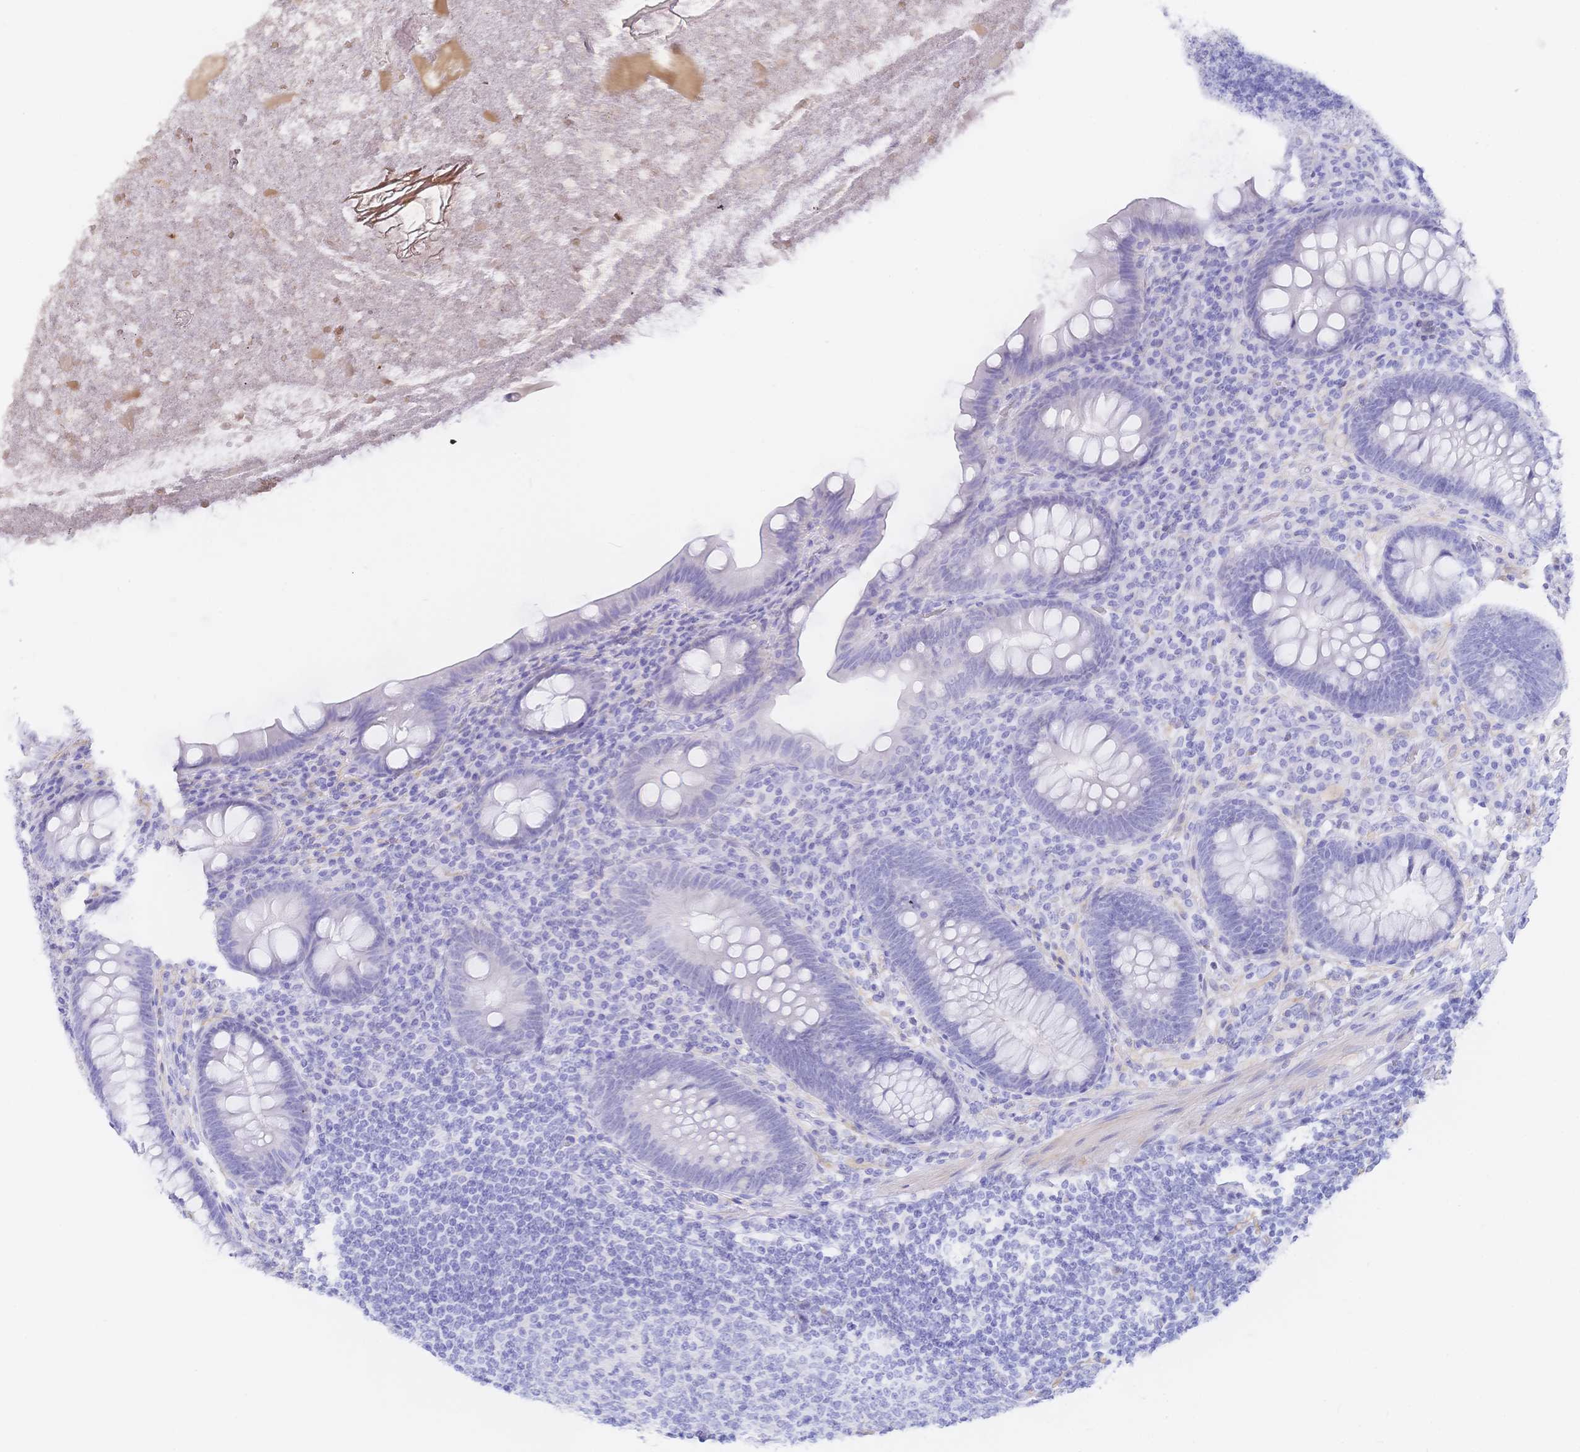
{"staining": {"intensity": "negative", "quantity": "none", "location": "none"}, "tissue": "appendix", "cell_type": "Glandular cells", "image_type": "normal", "snomed": [{"axis": "morphology", "description": "Normal tissue, NOS"}, {"axis": "topography", "description": "Appendix"}], "caption": "Micrograph shows no protein staining in glandular cells of benign appendix. Nuclei are stained in blue.", "gene": "KCNH6", "patient": {"sex": "male", "age": 71}}